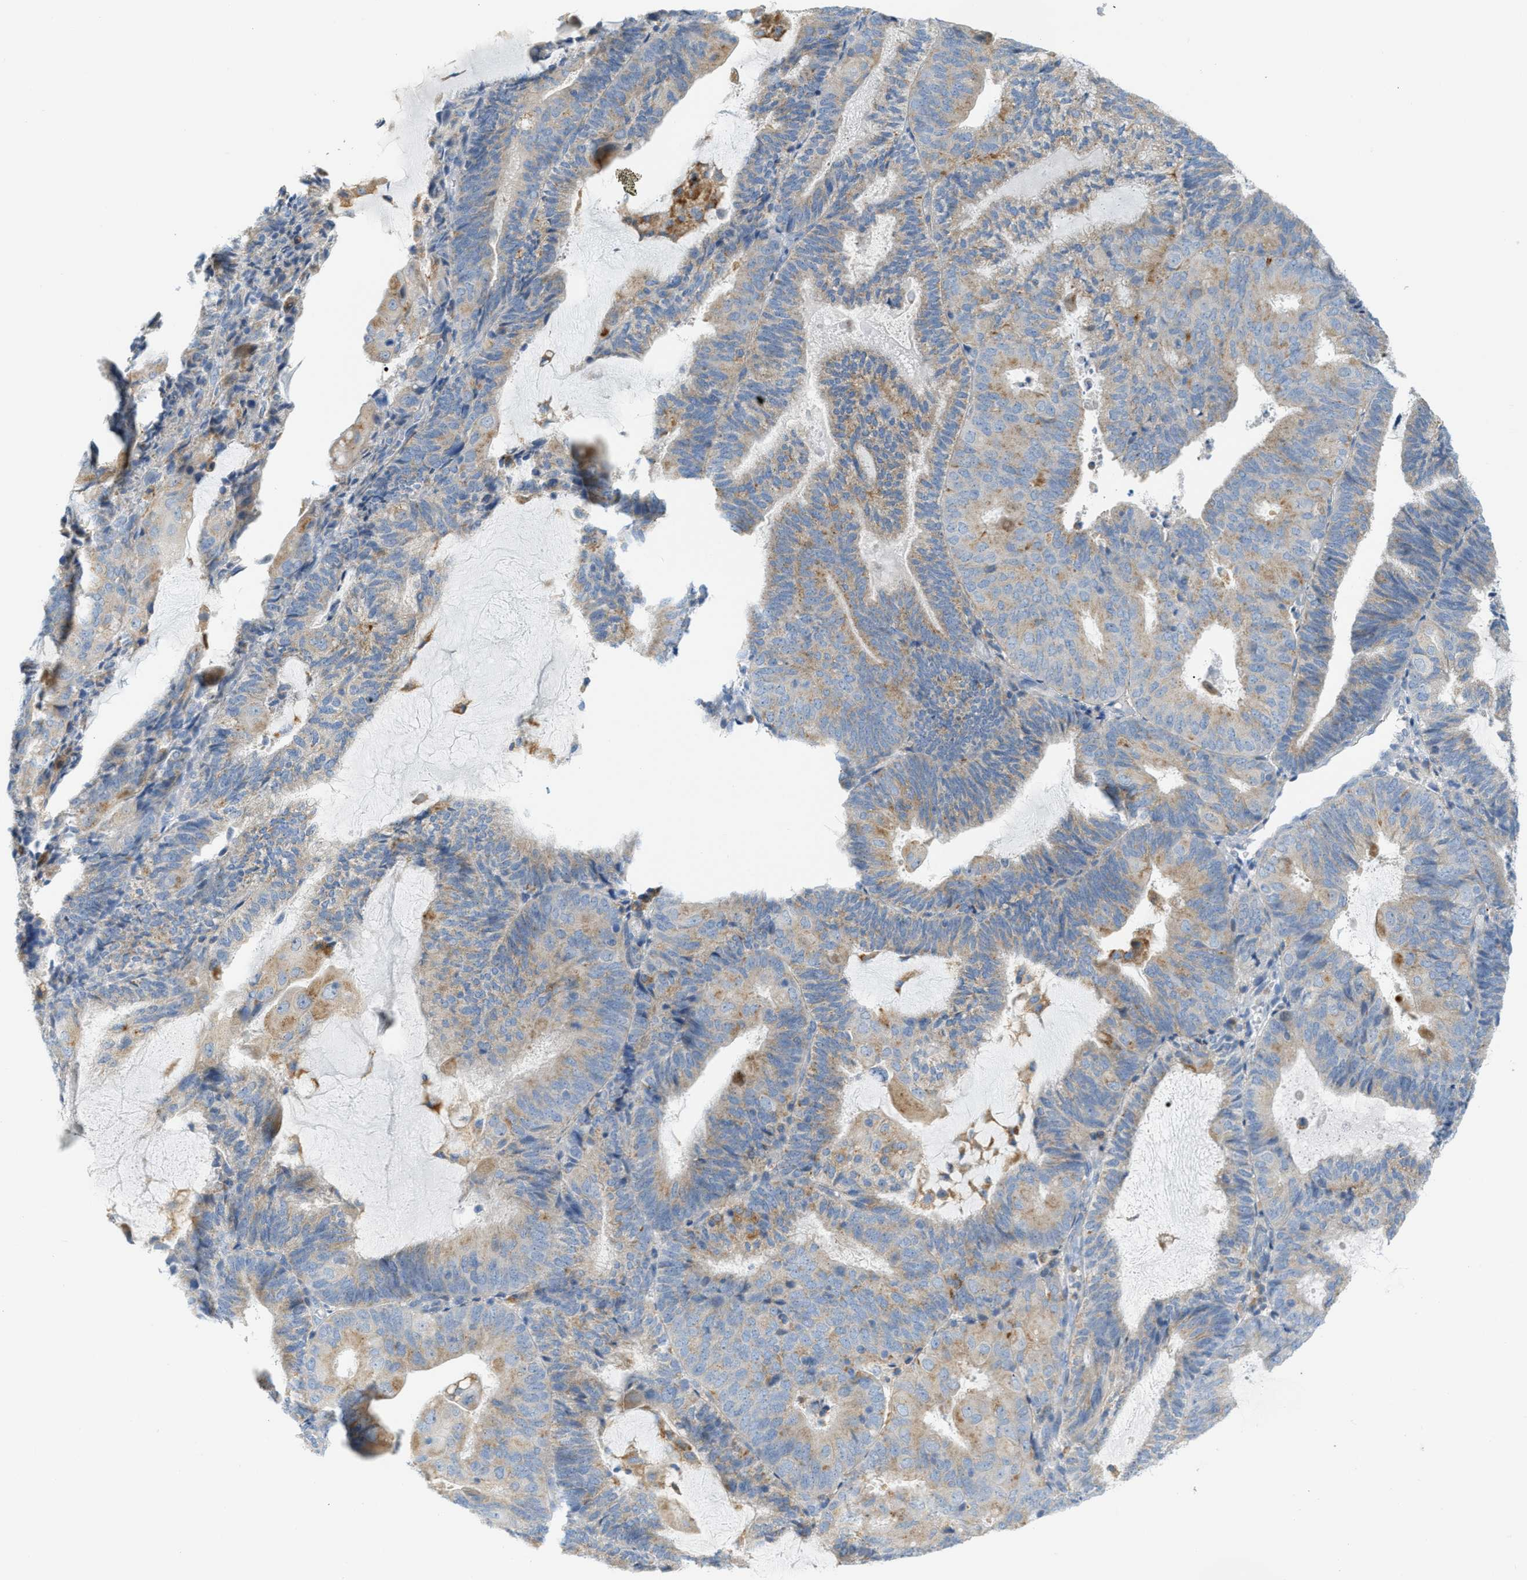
{"staining": {"intensity": "moderate", "quantity": ">75%", "location": "cytoplasmic/membranous"}, "tissue": "endometrial cancer", "cell_type": "Tumor cells", "image_type": "cancer", "snomed": [{"axis": "morphology", "description": "Adenocarcinoma, NOS"}, {"axis": "topography", "description": "Endometrium"}], "caption": "Endometrial cancer (adenocarcinoma) stained with immunohistochemistry exhibits moderate cytoplasmic/membranous staining in approximately >75% of tumor cells.", "gene": "LMBRD1", "patient": {"sex": "female", "age": 81}}